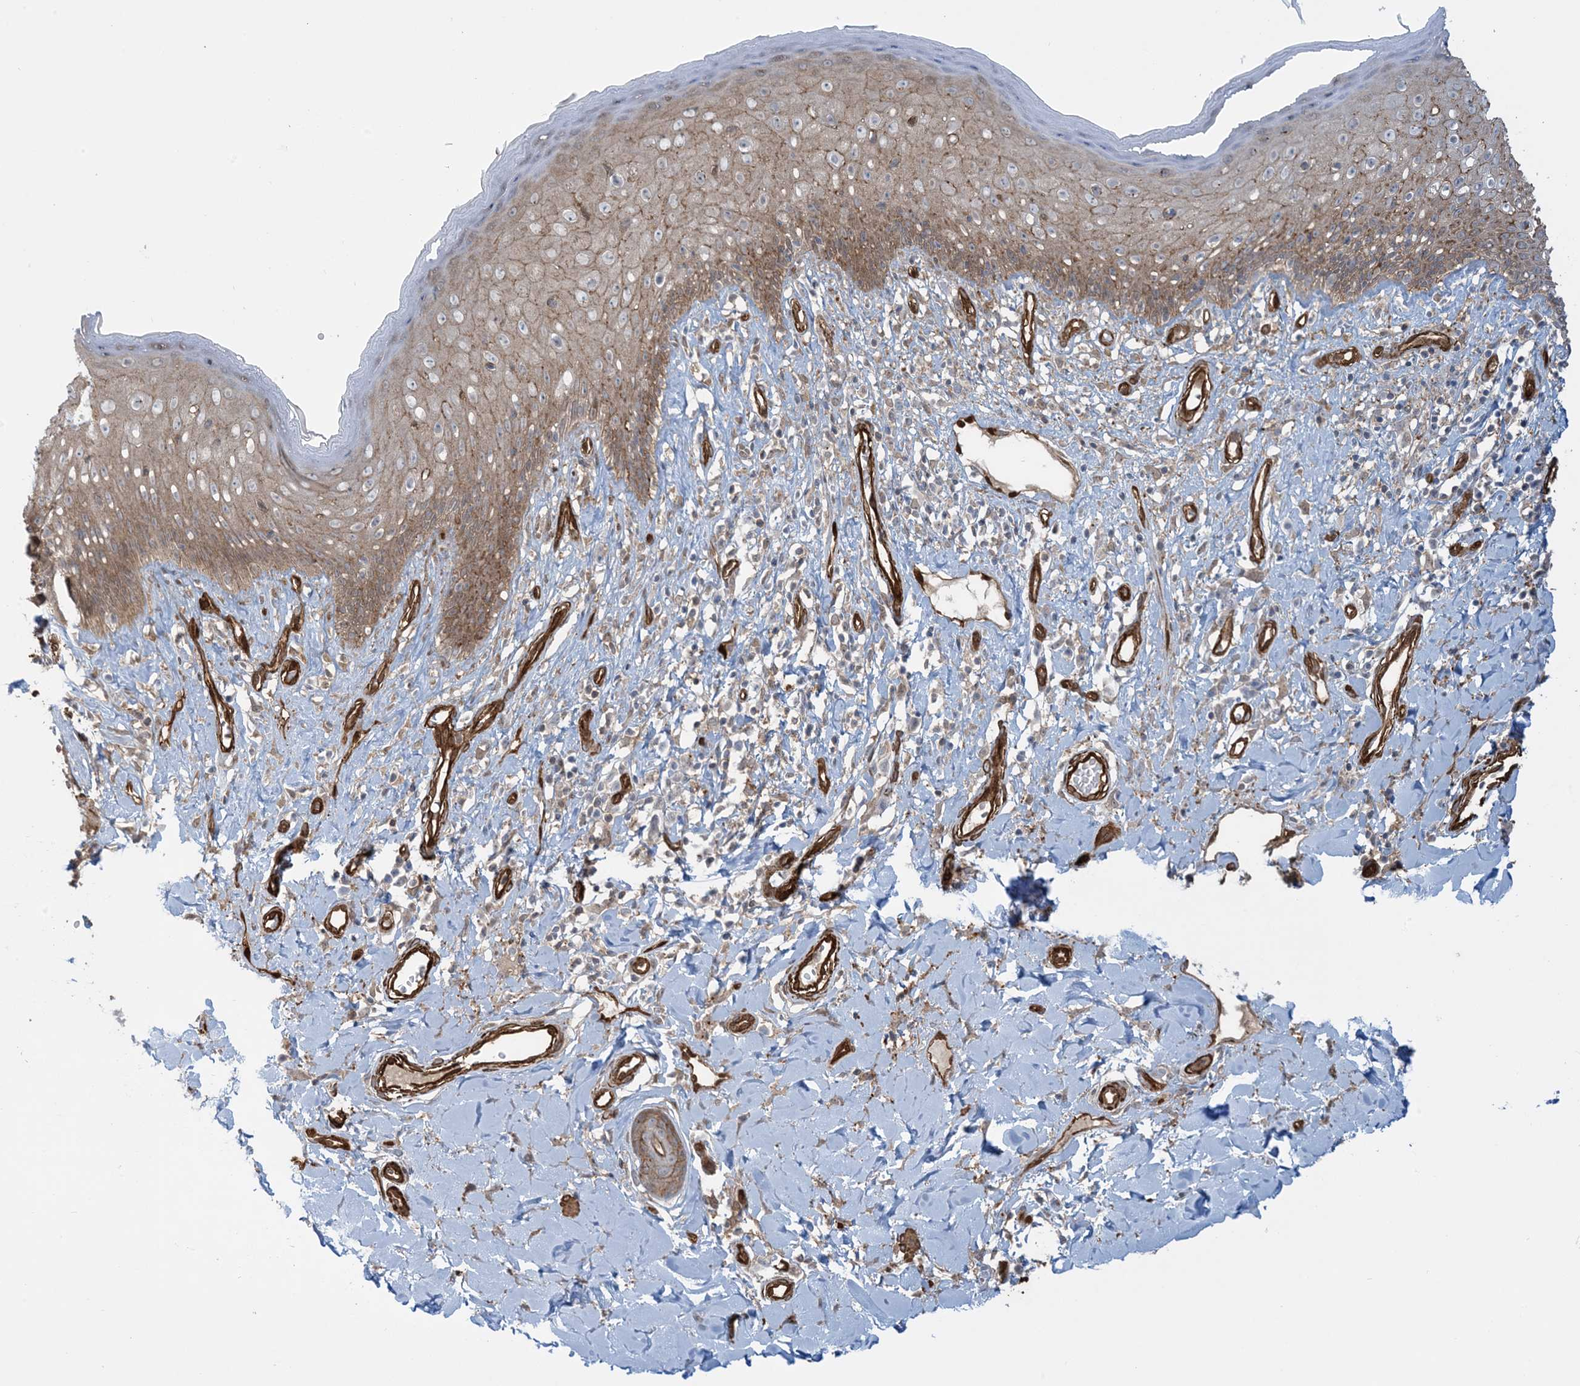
{"staining": {"intensity": "moderate", "quantity": ">75%", "location": "cytoplasmic/membranous"}, "tissue": "skin", "cell_type": "Epidermal cells", "image_type": "normal", "snomed": [{"axis": "morphology", "description": "Normal tissue, NOS"}, {"axis": "morphology", "description": "Squamous cell carcinoma, NOS"}, {"axis": "topography", "description": "Vulva"}], "caption": "This photomicrograph reveals immunohistochemistry (IHC) staining of benign human skin, with medium moderate cytoplasmic/membranous positivity in about >75% of epidermal cells.", "gene": "PPM1F", "patient": {"sex": "female", "age": 85}}